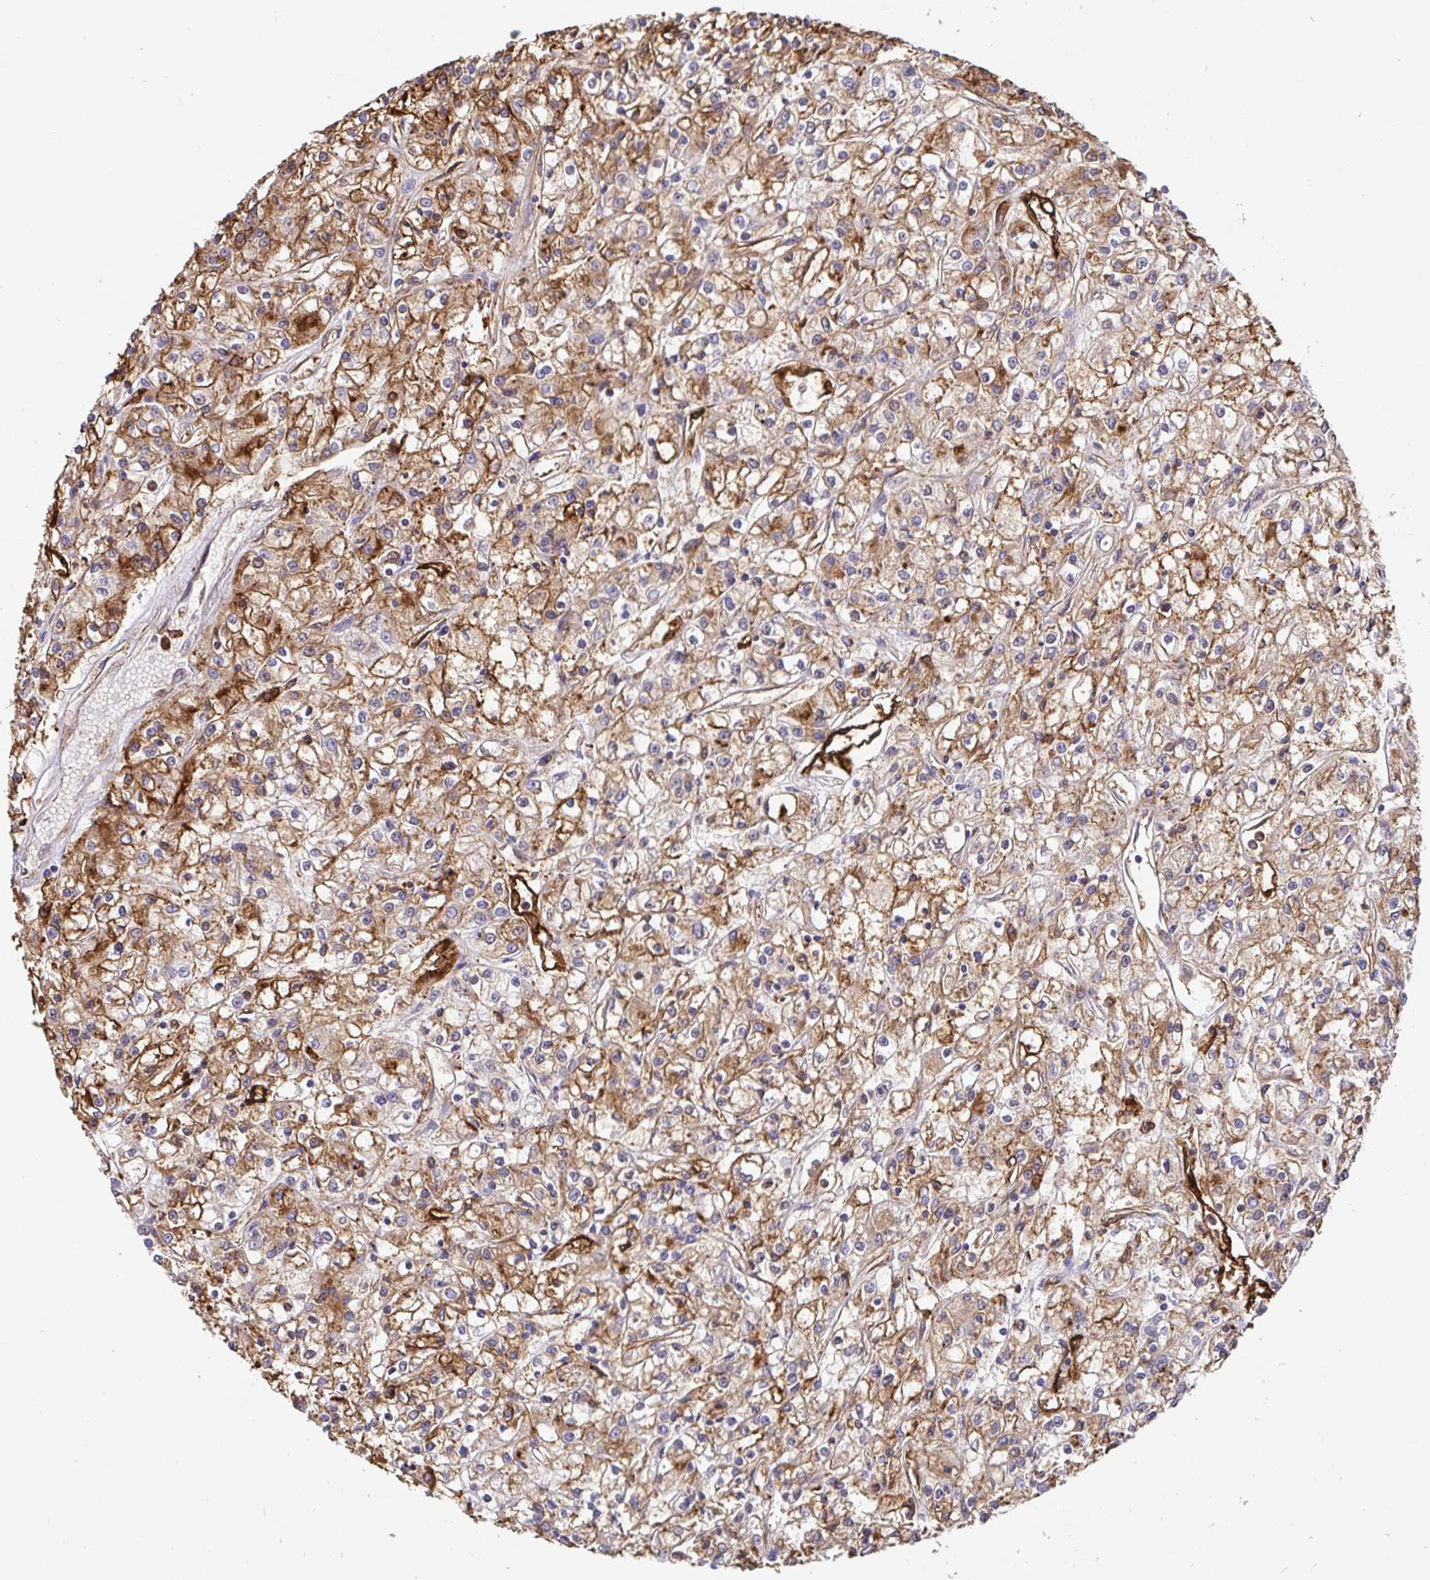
{"staining": {"intensity": "moderate", "quantity": ">75%", "location": "cytoplasmic/membranous"}, "tissue": "renal cancer", "cell_type": "Tumor cells", "image_type": "cancer", "snomed": [{"axis": "morphology", "description": "Adenocarcinoma, NOS"}, {"axis": "topography", "description": "Kidney"}], "caption": "The photomicrograph exhibits immunohistochemical staining of adenocarcinoma (renal). There is moderate cytoplasmic/membranous positivity is present in approximately >75% of tumor cells.", "gene": "ANXA2", "patient": {"sex": "female", "age": 59}}